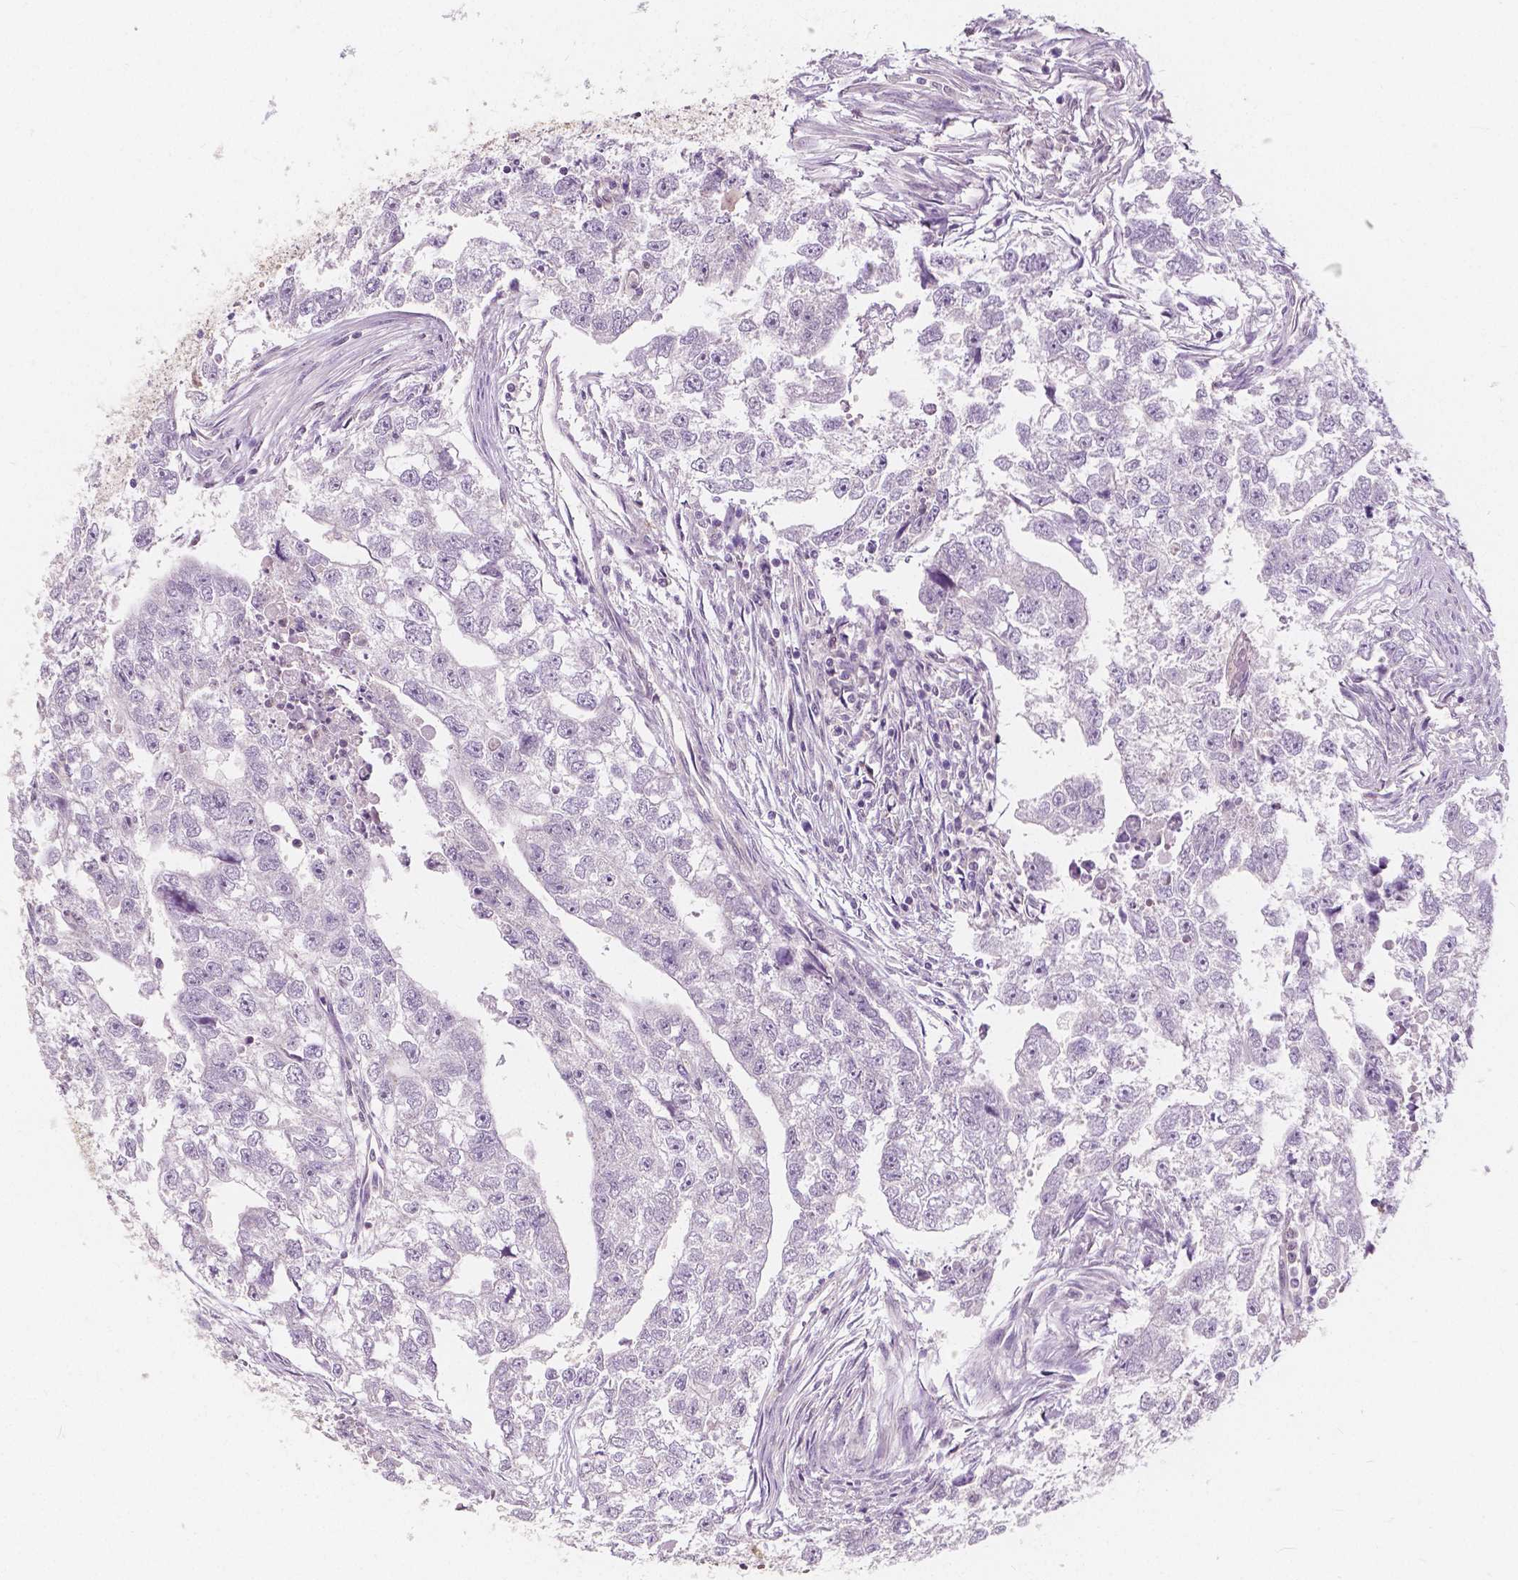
{"staining": {"intensity": "negative", "quantity": "none", "location": "none"}, "tissue": "testis cancer", "cell_type": "Tumor cells", "image_type": "cancer", "snomed": [{"axis": "morphology", "description": "Carcinoma, Embryonal, NOS"}, {"axis": "morphology", "description": "Teratoma, malignant, NOS"}, {"axis": "topography", "description": "Testis"}], "caption": "Tumor cells are negative for protein expression in human testis teratoma (malignant).", "gene": "NAPRT", "patient": {"sex": "male", "age": 44}}